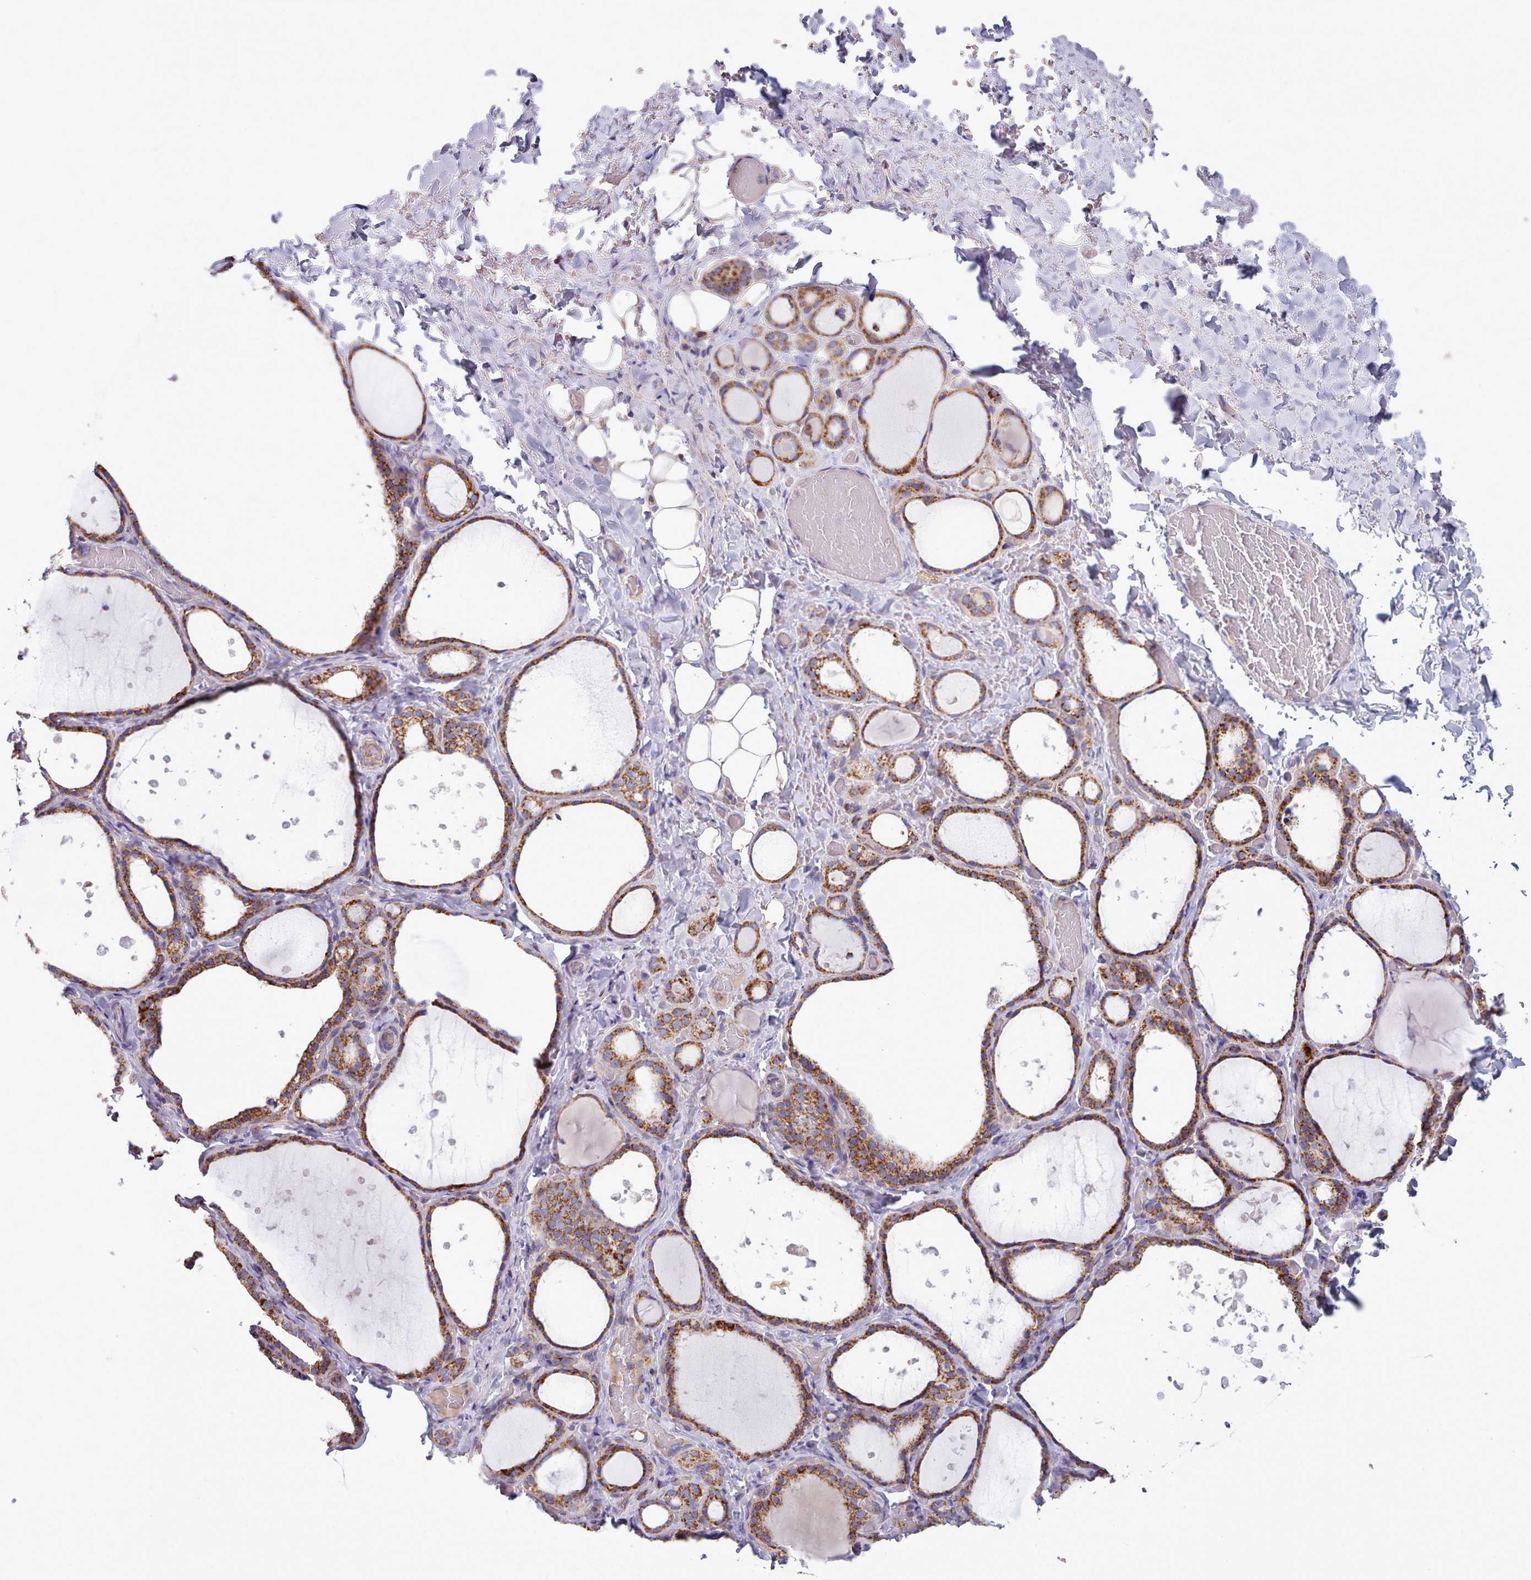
{"staining": {"intensity": "strong", "quantity": ">75%", "location": "cytoplasmic/membranous"}, "tissue": "thyroid gland", "cell_type": "Glandular cells", "image_type": "normal", "snomed": [{"axis": "morphology", "description": "Normal tissue, NOS"}, {"axis": "topography", "description": "Thyroid gland"}], "caption": "This image exhibits IHC staining of normal thyroid gland, with high strong cytoplasmic/membranous positivity in approximately >75% of glandular cells.", "gene": "SRP54", "patient": {"sex": "female", "age": 44}}